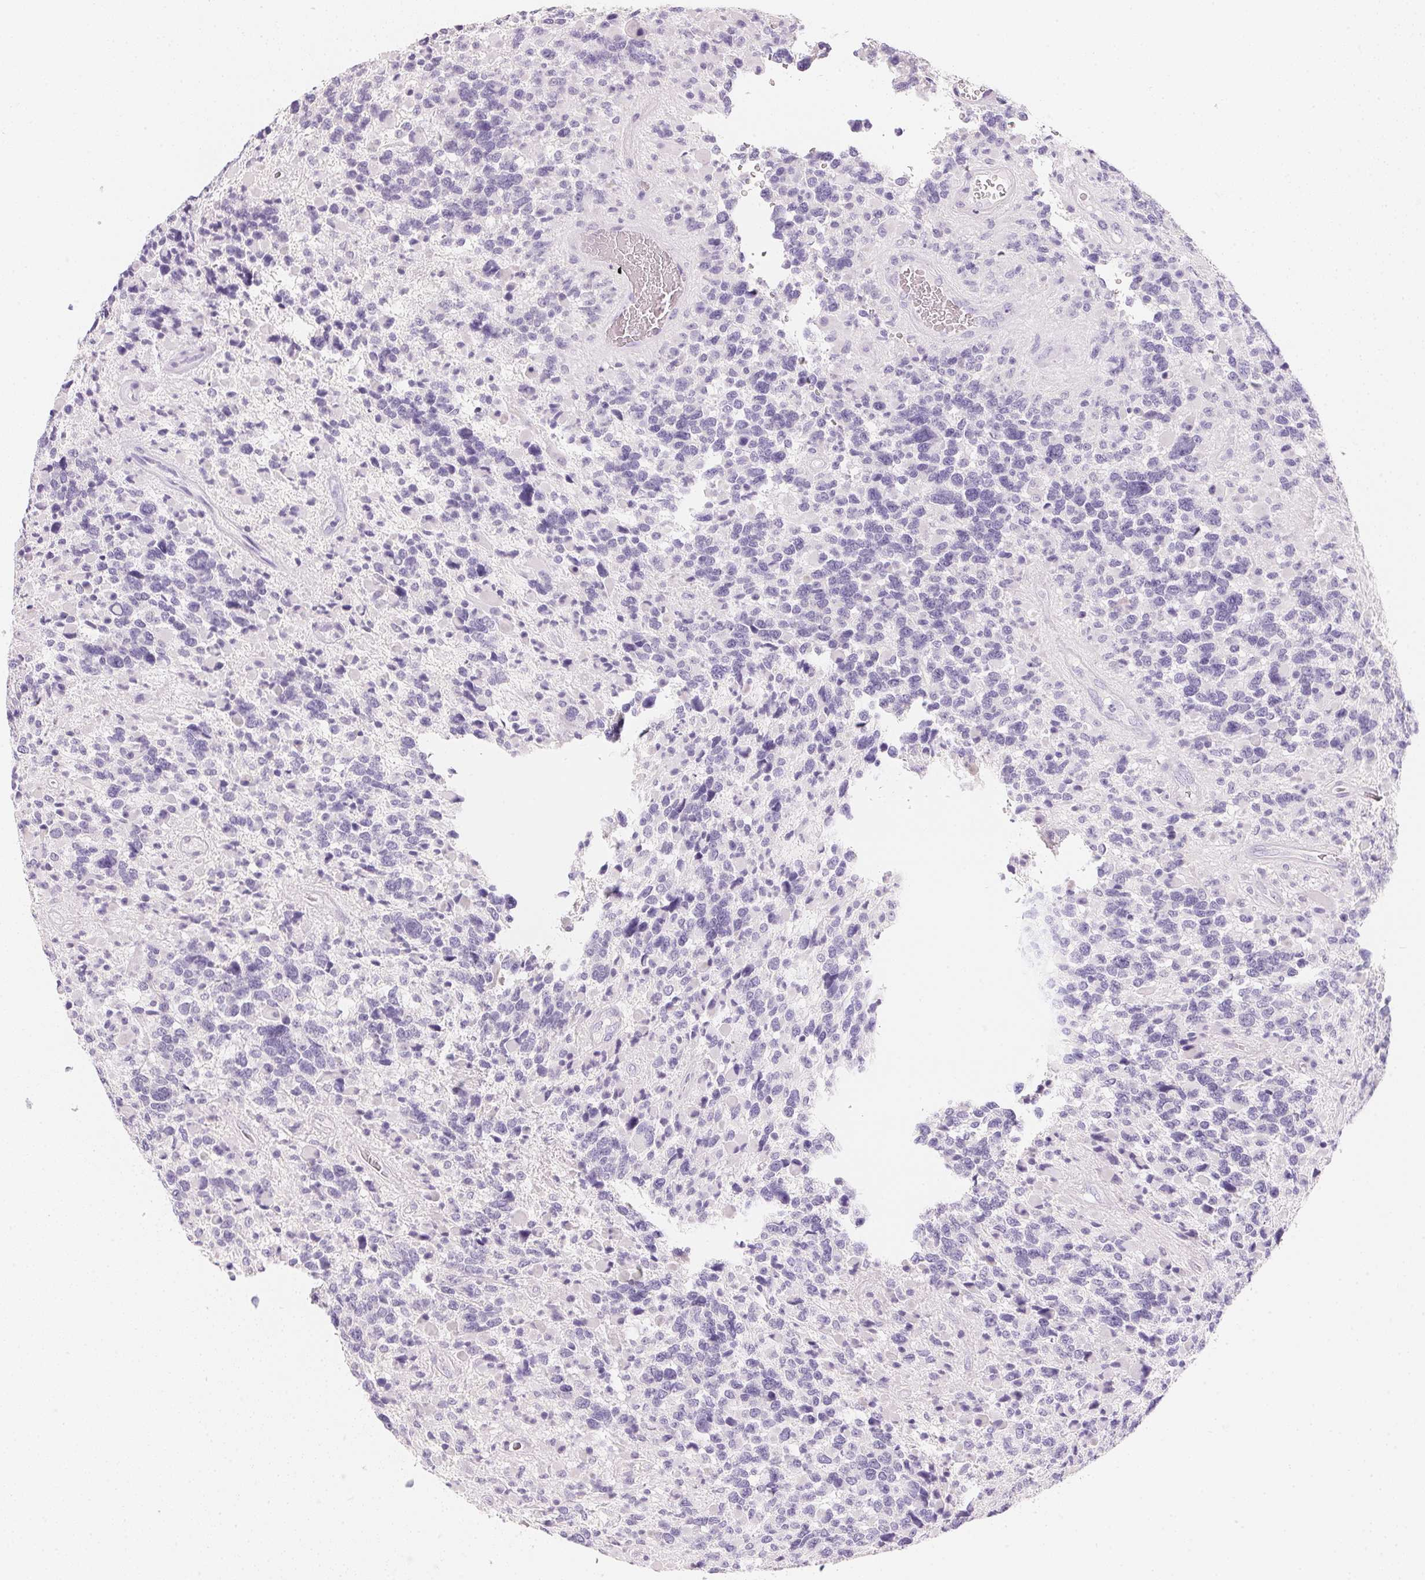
{"staining": {"intensity": "negative", "quantity": "none", "location": "none"}, "tissue": "glioma", "cell_type": "Tumor cells", "image_type": "cancer", "snomed": [{"axis": "morphology", "description": "Glioma, malignant, High grade"}, {"axis": "topography", "description": "Brain"}], "caption": "This is an IHC micrograph of glioma. There is no staining in tumor cells.", "gene": "ACP3", "patient": {"sex": "female", "age": 40}}